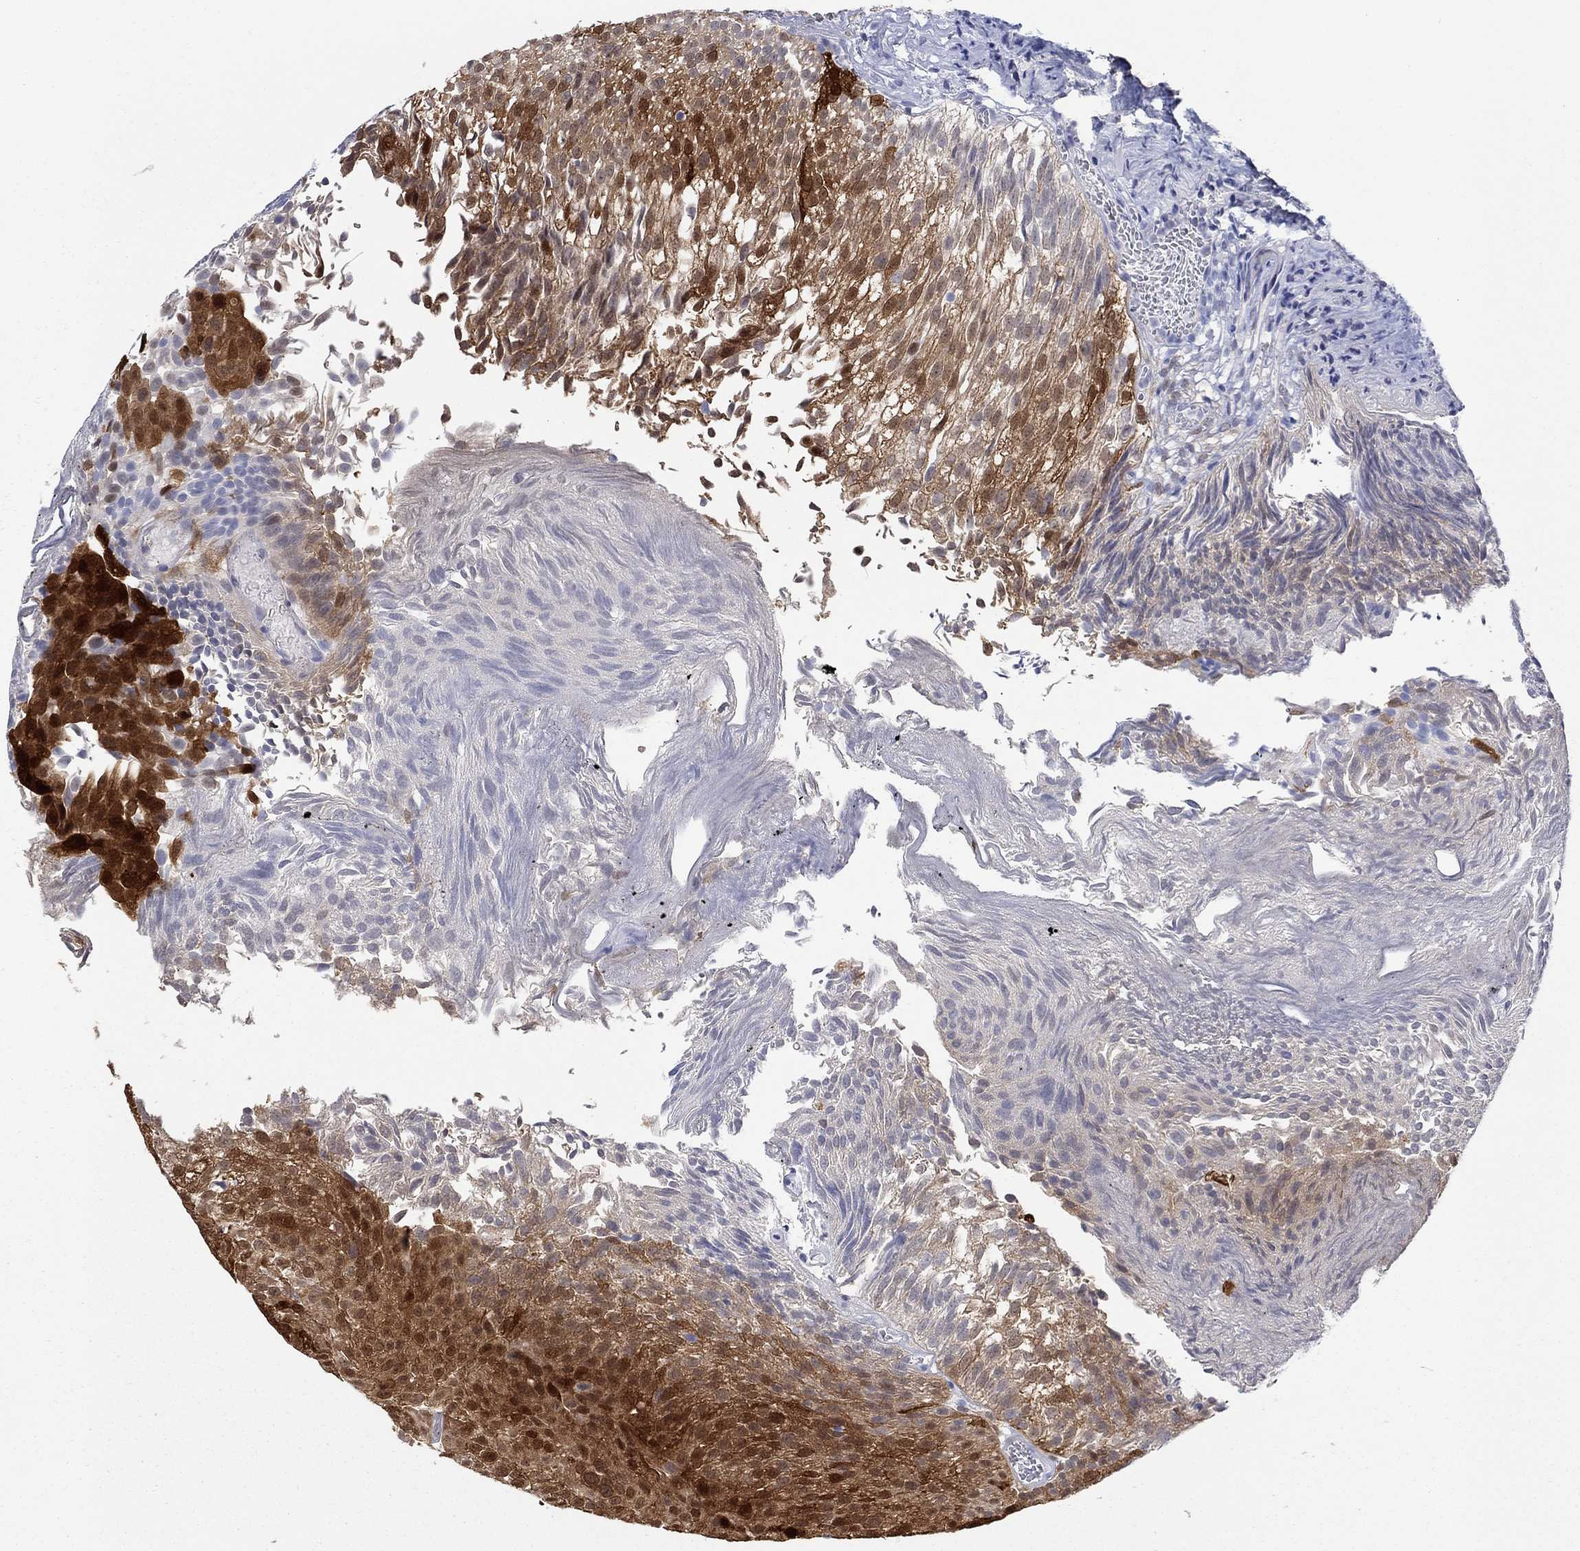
{"staining": {"intensity": "moderate", "quantity": ">75%", "location": "cytoplasmic/membranous,nuclear"}, "tissue": "urothelial cancer", "cell_type": "Tumor cells", "image_type": "cancer", "snomed": [{"axis": "morphology", "description": "Urothelial carcinoma, Low grade"}, {"axis": "topography", "description": "Urinary bladder"}], "caption": "Urothelial cancer stained for a protein (brown) reveals moderate cytoplasmic/membranous and nuclear positive staining in about >75% of tumor cells.", "gene": "AKR1C2", "patient": {"sex": "male", "age": 65}}